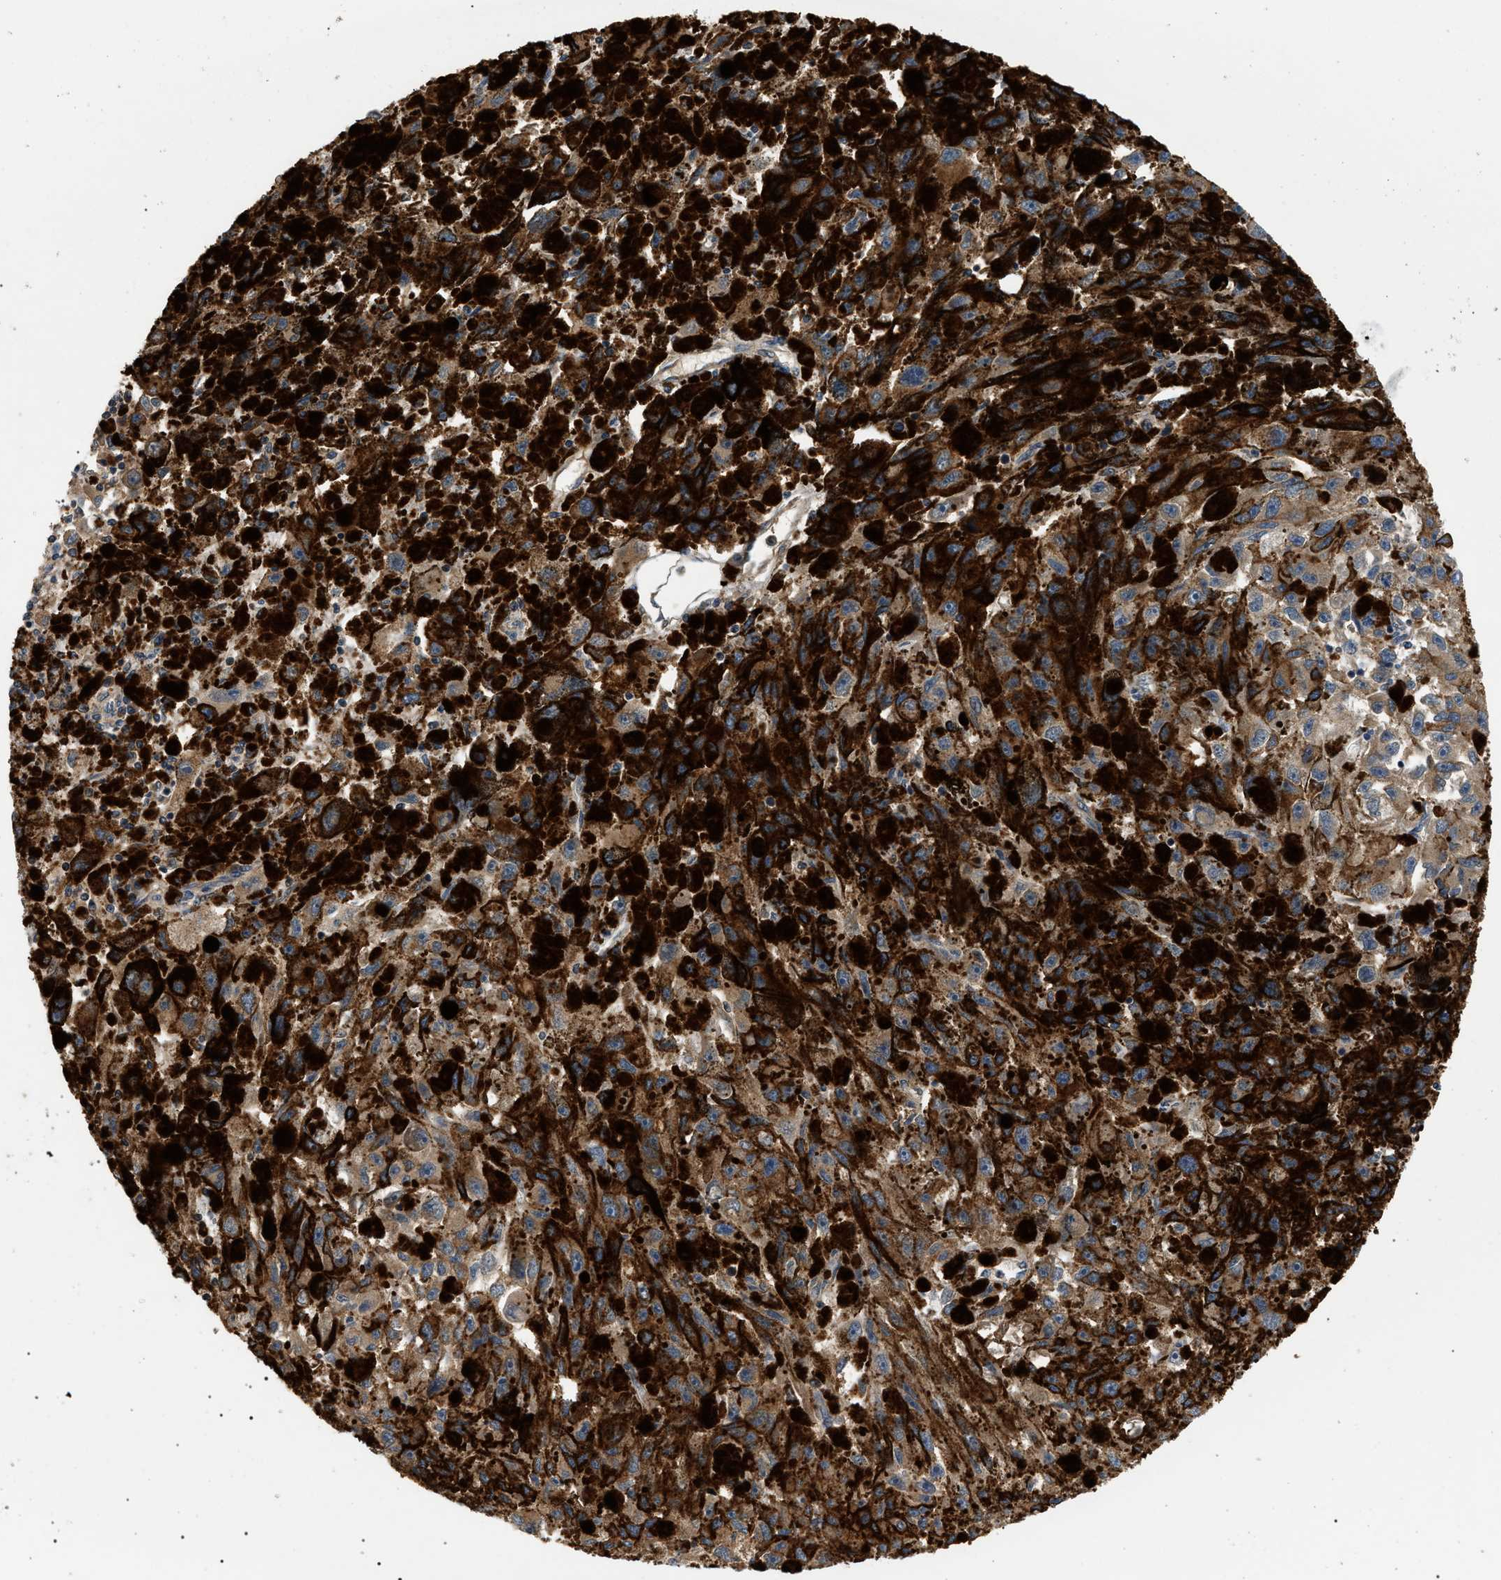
{"staining": {"intensity": "moderate", "quantity": ">75%", "location": "cytoplasmic/membranous"}, "tissue": "melanoma", "cell_type": "Tumor cells", "image_type": "cancer", "snomed": [{"axis": "morphology", "description": "Malignant melanoma, NOS"}, {"axis": "topography", "description": "Skin"}], "caption": "Protein staining by immunohistochemistry reveals moderate cytoplasmic/membranous staining in about >75% of tumor cells in melanoma.", "gene": "PPM1B", "patient": {"sex": "female", "age": 104}}